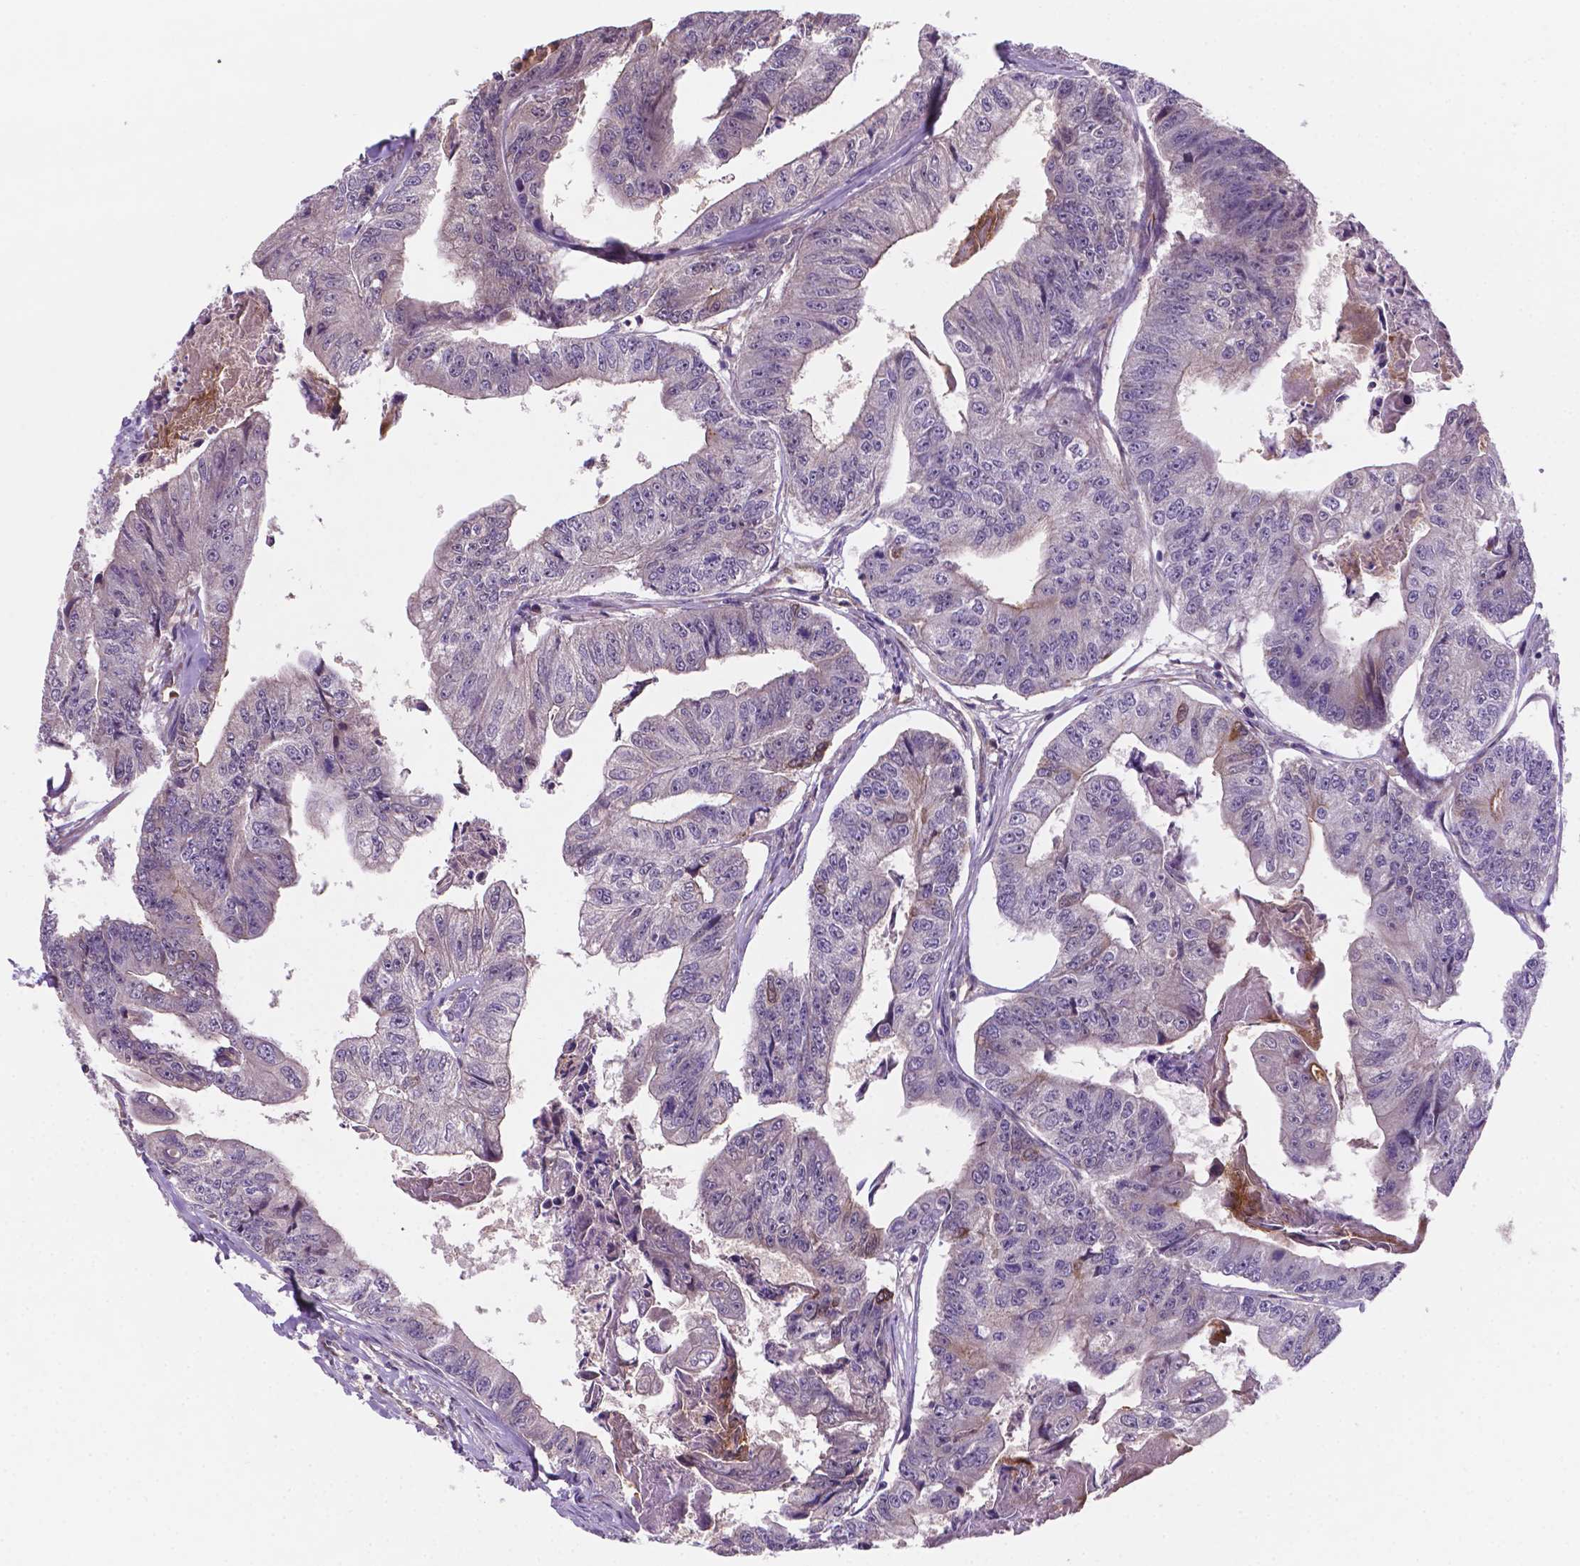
{"staining": {"intensity": "moderate", "quantity": "<25%", "location": "cytoplasmic/membranous"}, "tissue": "colorectal cancer", "cell_type": "Tumor cells", "image_type": "cancer", "snomed": [{"axis": "morphology", "description": "Adenocarcinoma, NOS"}, {"axis": "topography", "description": "Colon"}], "caption": "Colorectal cancer (adenocarcinoma) stained with DAB (3,3'-diaminobenzidine) IHC reveals low levels of moderate cytoplasmic/membranous positivity in approximately <25% of tumor cells.", "gene": "TM4SF20", "patient": {"sex": "female", "age": 67}}